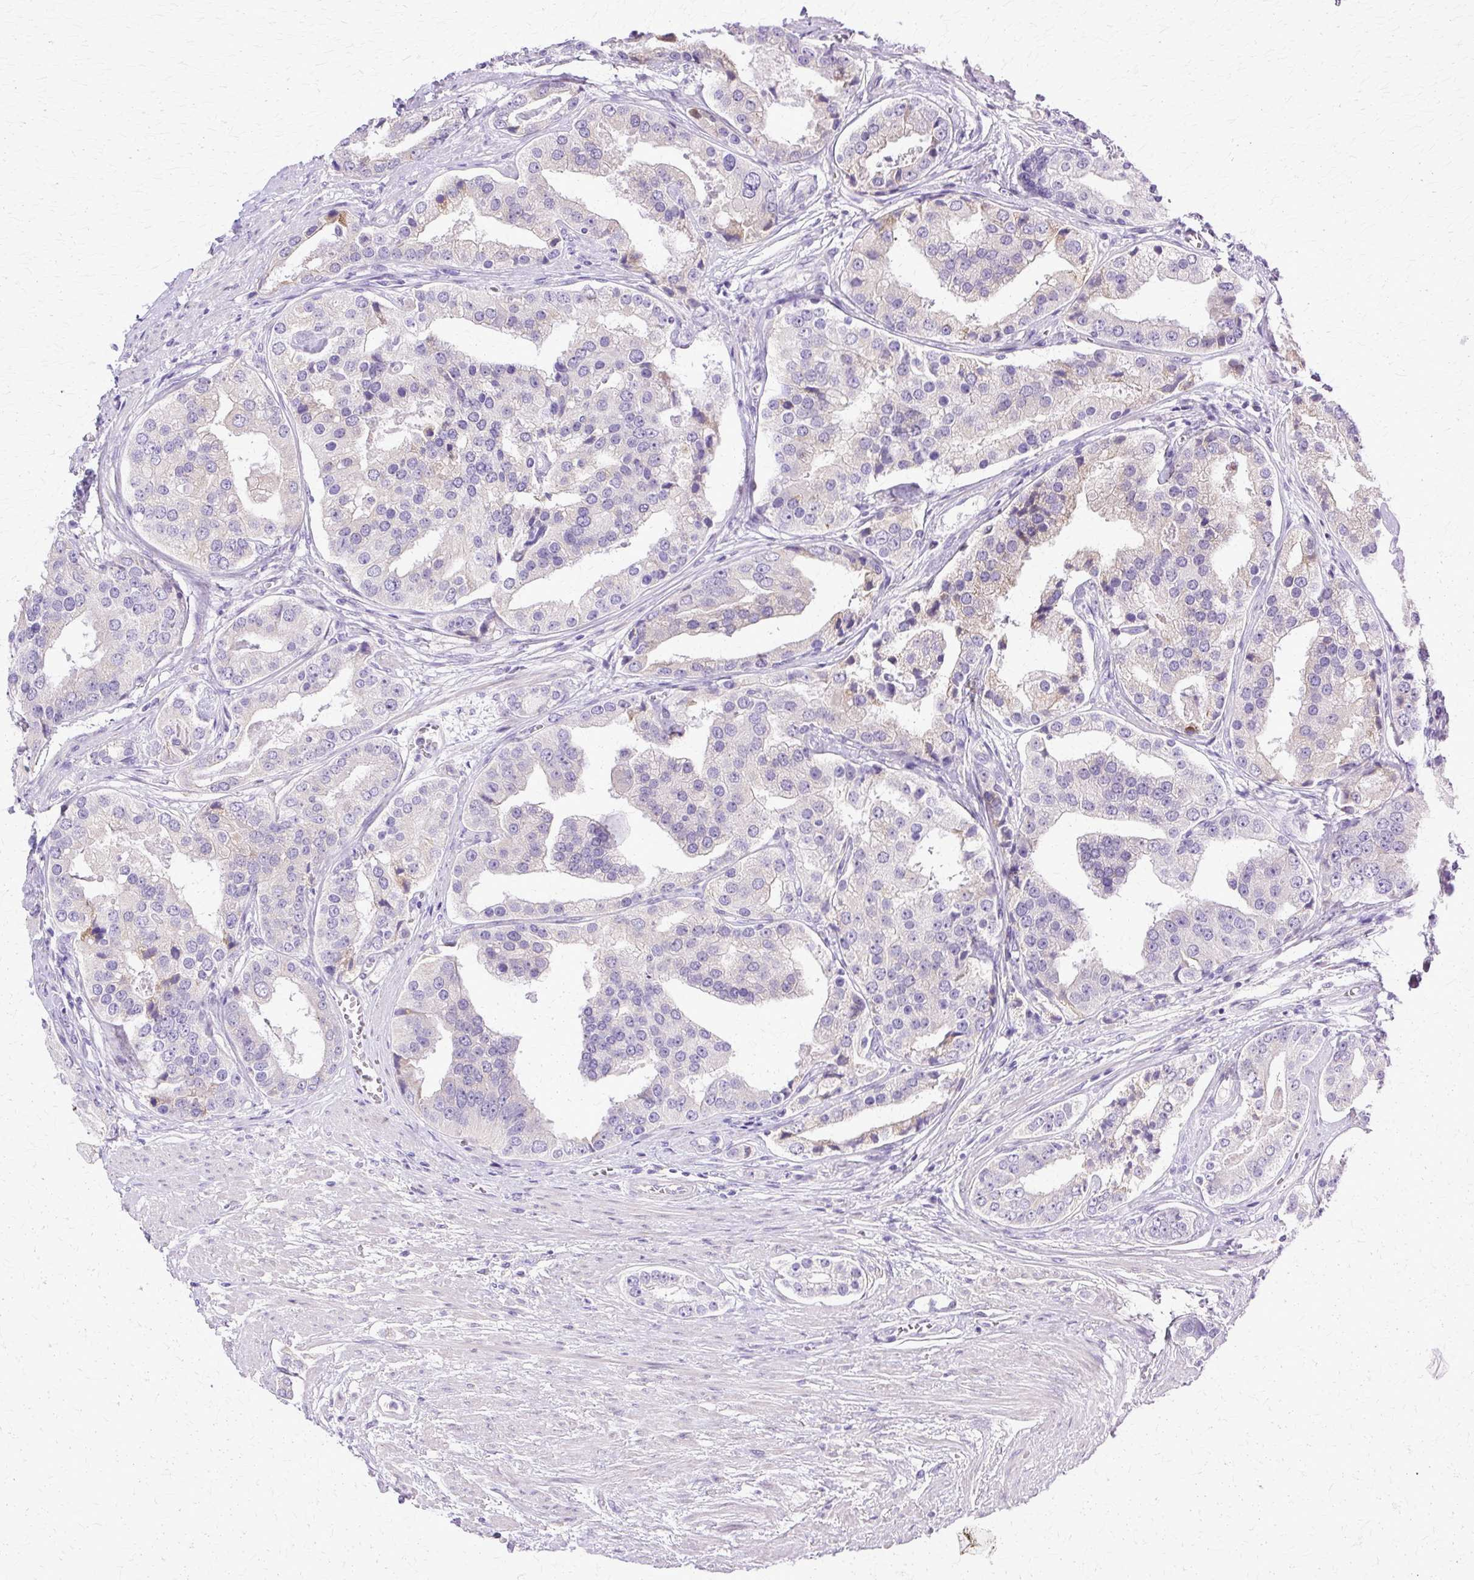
{"staining": {"intensity": "negative", "quantity": "none", "location": "none"}, "tissue": "prostate cancer", "cell_type": "Tumor cells", "image_type": "cancer", "snomed": [{"axis": "morphology", "description": "Adenocarcinoma, High grade"}, {"axis": "topography", "description": "Prostate"}], "caption": "The photomicrograph reveals no significant staining in tumor cells of prostate adenocarcinoma (high-grade).", "gene": "TBC1D3G", "patient": {"sex": "male", "age": 71}}